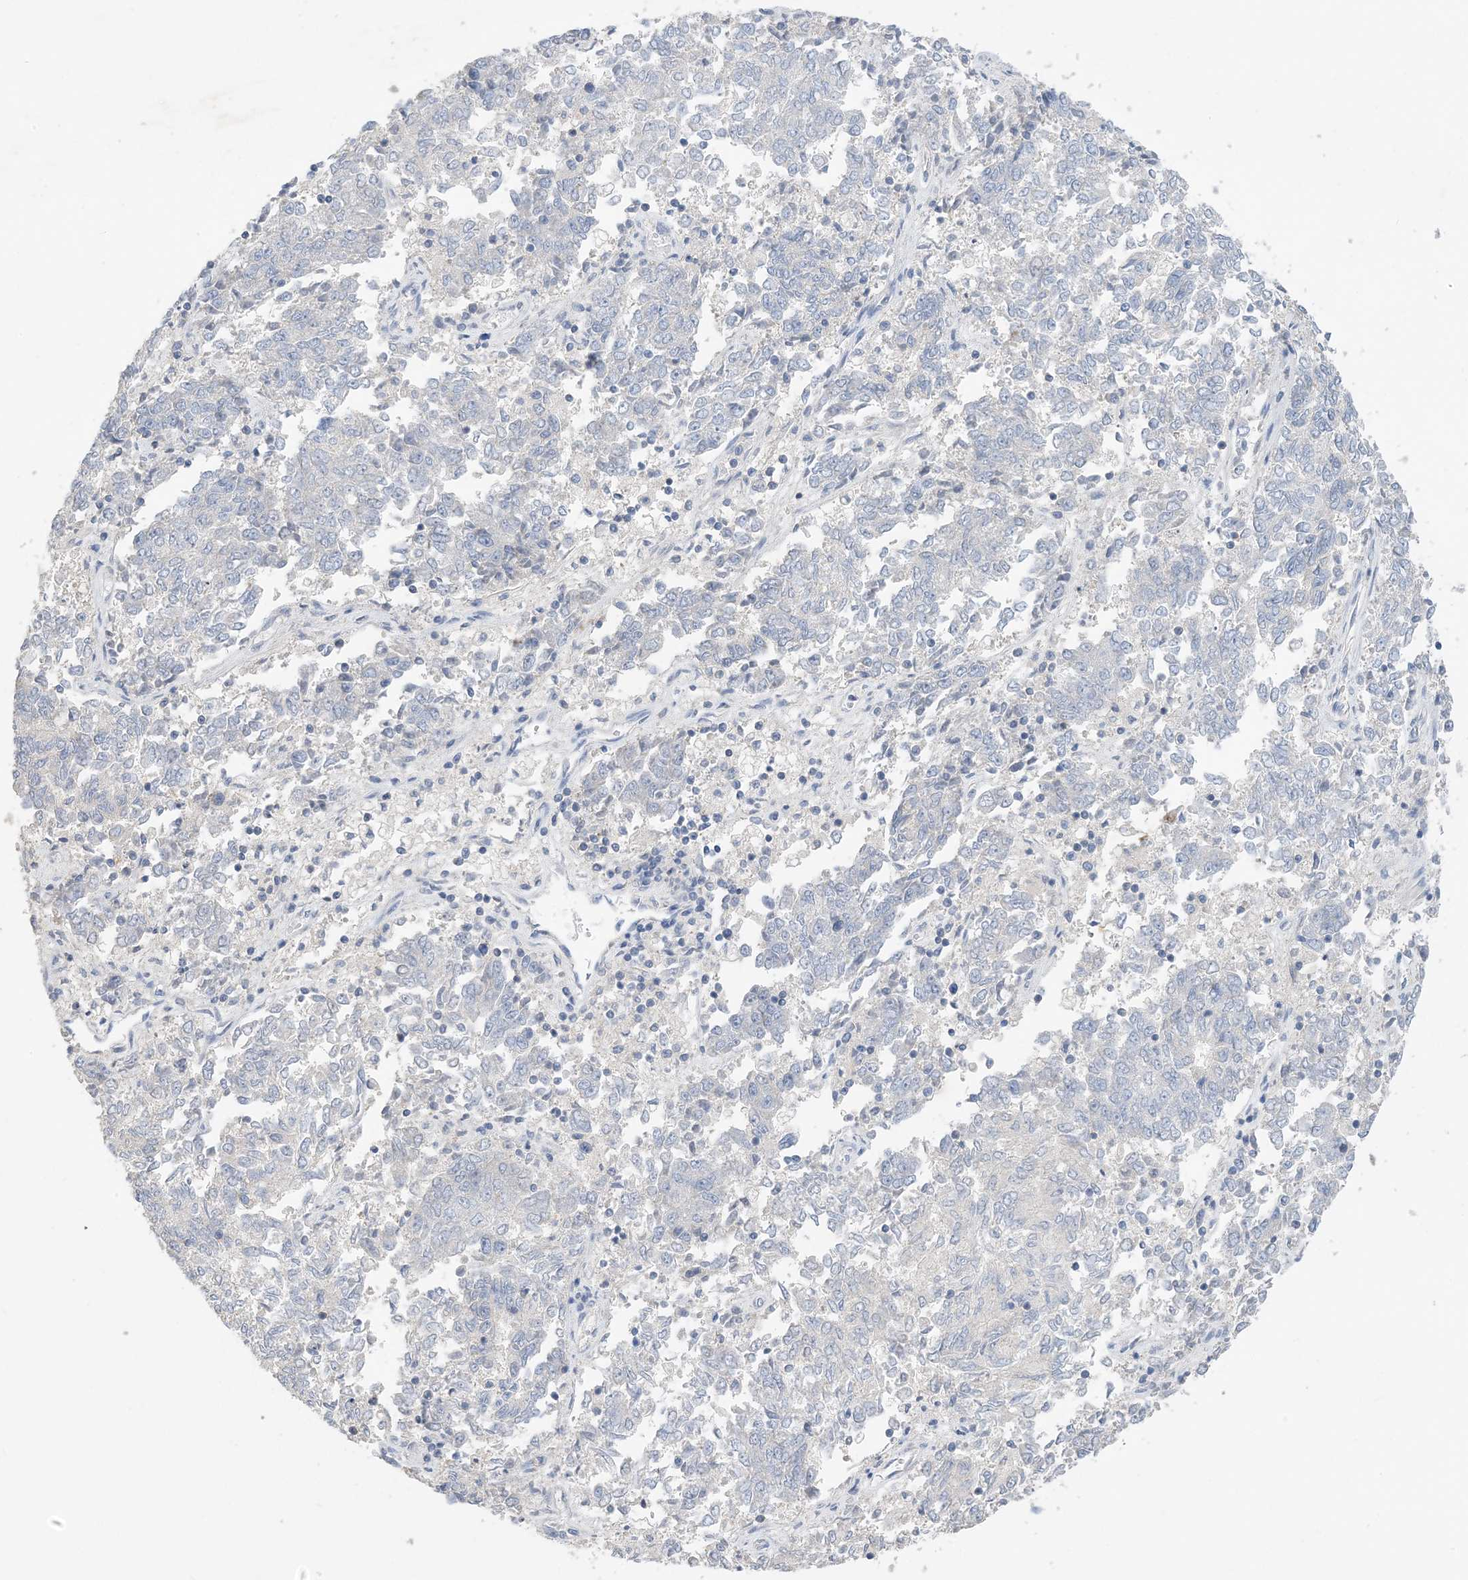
{"staining": {"intensity": "negative", "quantity": "none", "location": "none"}, "tissue": "endometrial cancer", "cell_type": "Tumor cells", "image_type": "cancer", "snomed": [{"axis": "morphology", "description": "Adenocarcinoma, NOS"}, {"axis": "topography", "description": "Endometrium"}], "caption": "Tumor cells show no significant protein expression in adenocarcinoma (endometrial). Nuclei are stained in blue.", "gene": "KPRP", "patient": {"sex": "female", "age": 80}}